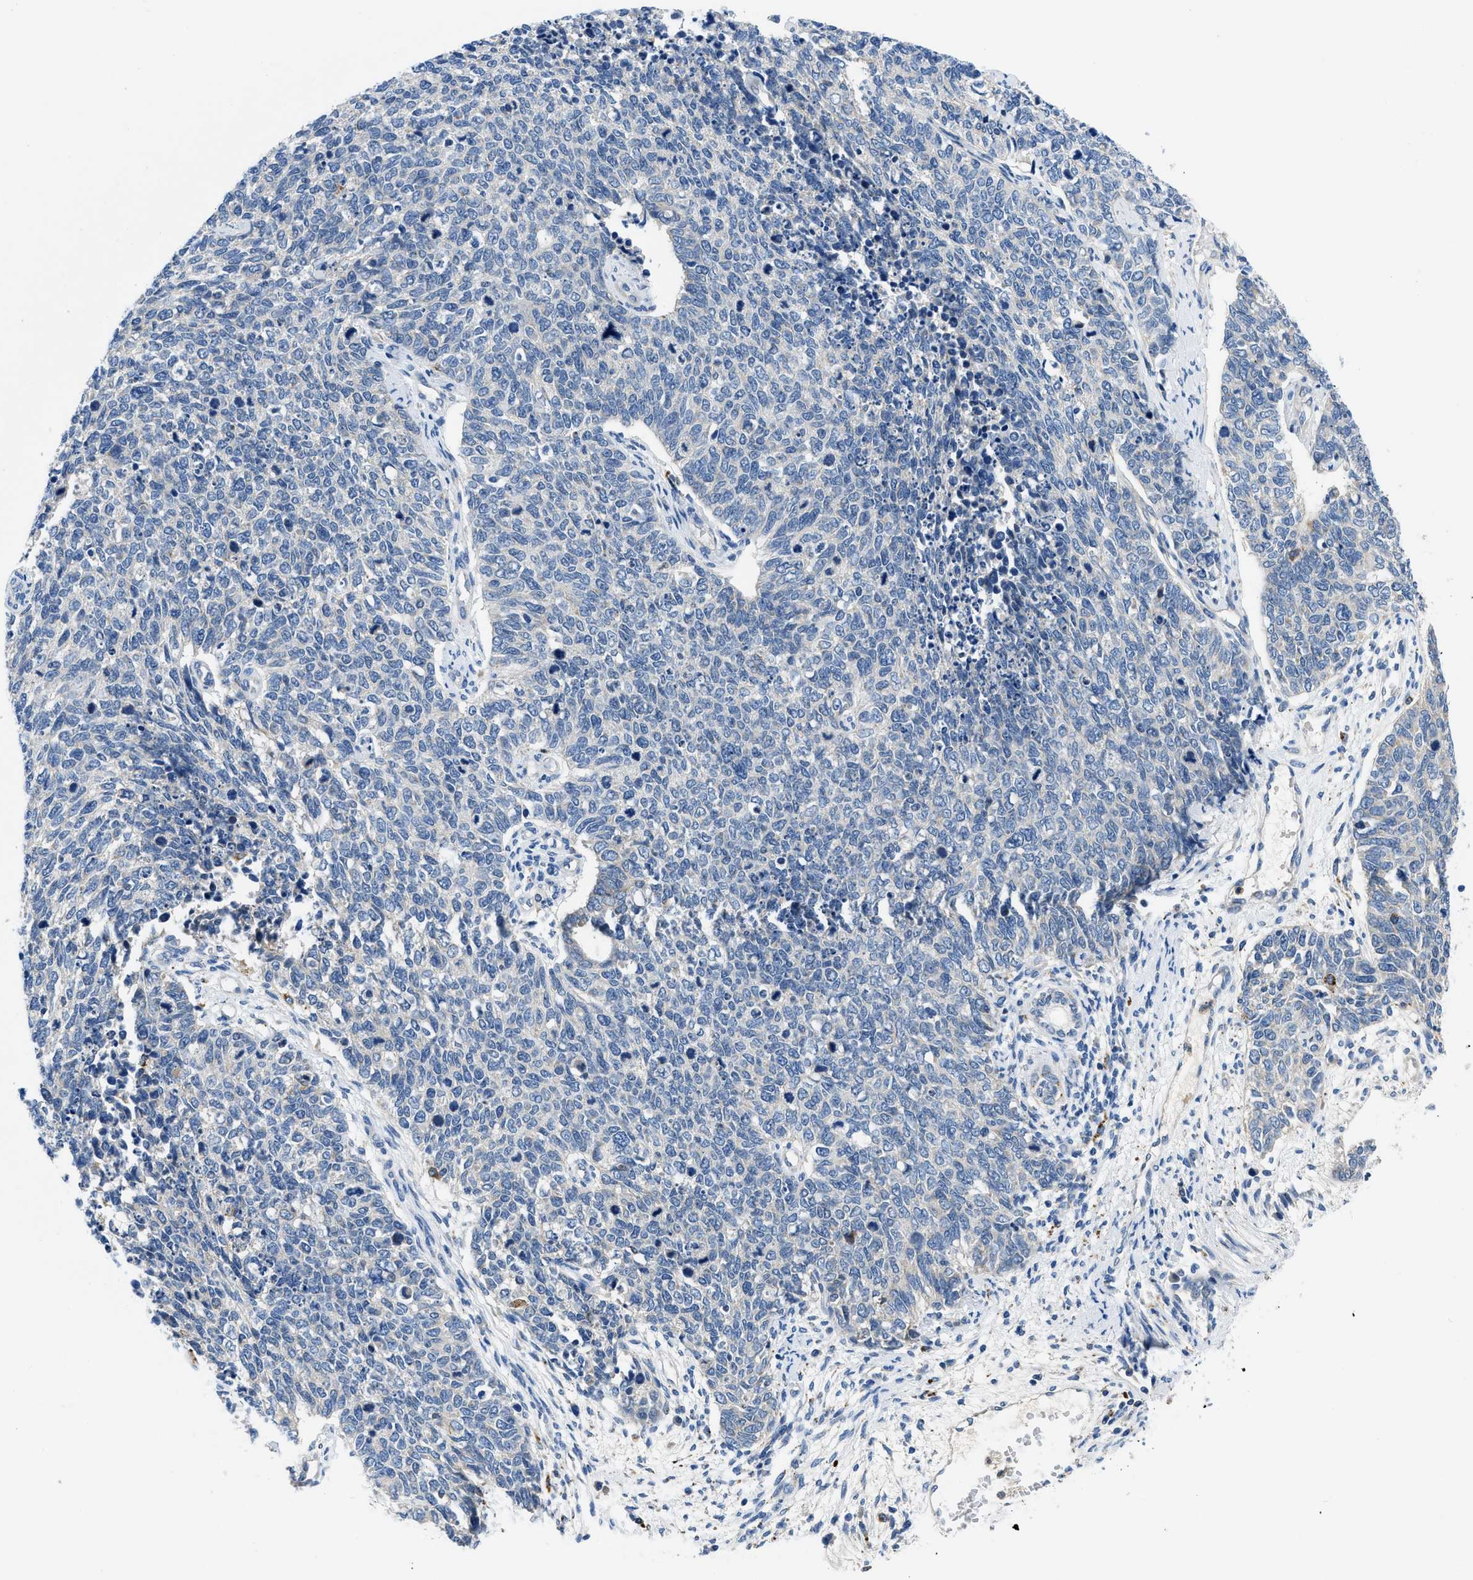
{"staining": {"intensity": "negative", "quantity": "none", "location": "none"}, "tissue": "cervical cancer", "cell_type": "Tumor cells", "image_type": "cancer", "snomed": [{"axis": "morphology", "description": "Squamous cell carcinoma, NOS"}, {"axis": "topography", "description": "Cervix"}], "caption": "Immunohistochemistry (IHC) image of human cervical cancer (squamous cell carcinoma) stained for a protein (brown), which displays no positivity in tumor cells. Brightfield microscopy of IHC stained with DAB (brown) and hematoxylin (blue), captured at high magnification.", "gene": "ADGRE3", "patient": {"sex": "female", "age": 63}}